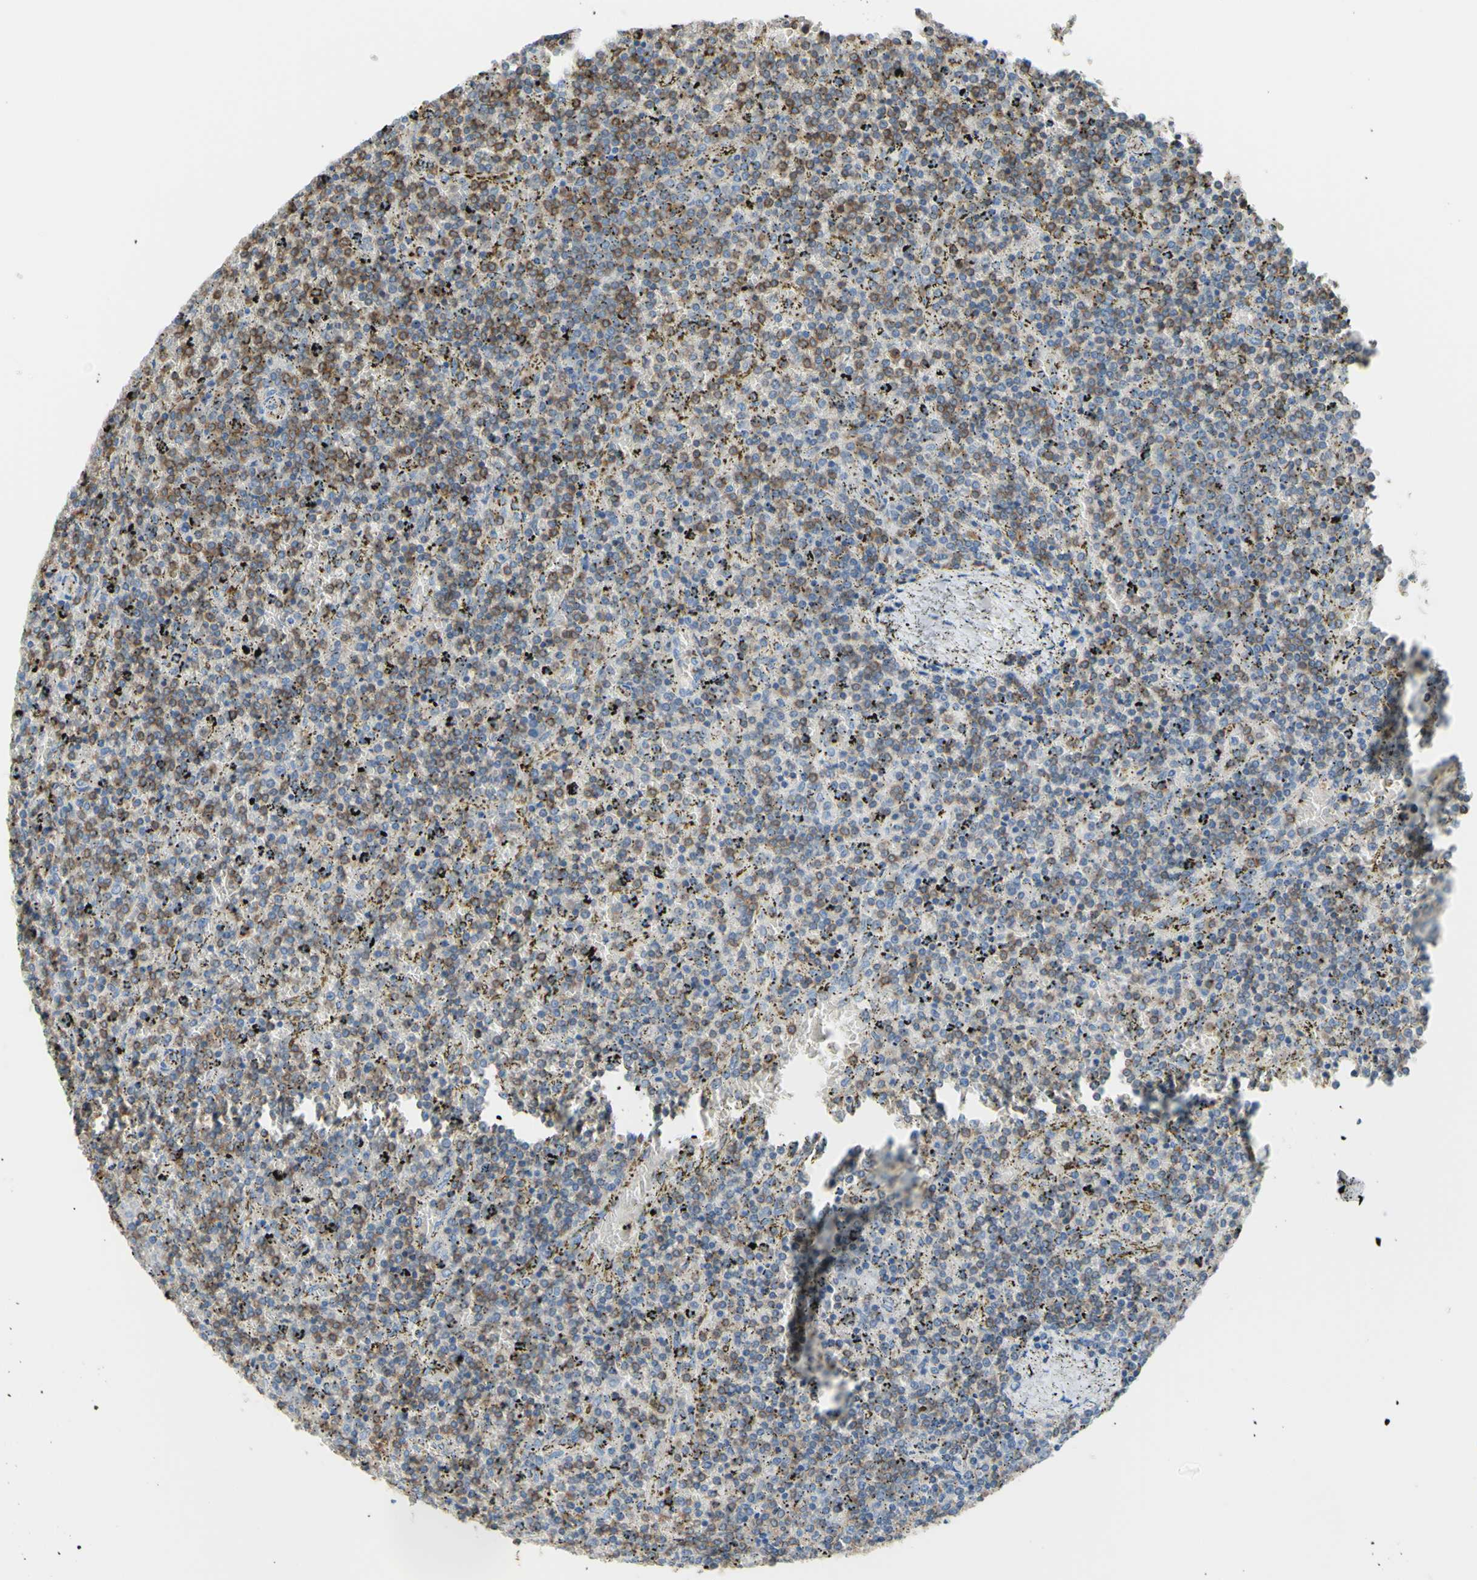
{"staining": {"intensity": "weak", "quantity": "25%-75%", "location": "cytoplasmic/membranous"}, "tissue": "lymphoma", "cell_type": "Tumor cells", "image_type": "cancer", "snomed": [{"axis": "morphology", "description": "Malignant lymphoma, non-Hodgkin's type, Low grade"}, {"axis": "topography", "description": "Spleen"}], "caption": "Immunohistochemistry (DAB (3,3'-diaminobenzidine)) staining of human malignant lymphoma, non-Hodgkin's type (low-grade) demonstrates weak cytoplasmic/membranous protein expression in approximately 25%-75% of tumor cells.", "gene": "ADD1", "patient": {"sex": "female", "age": 77}}